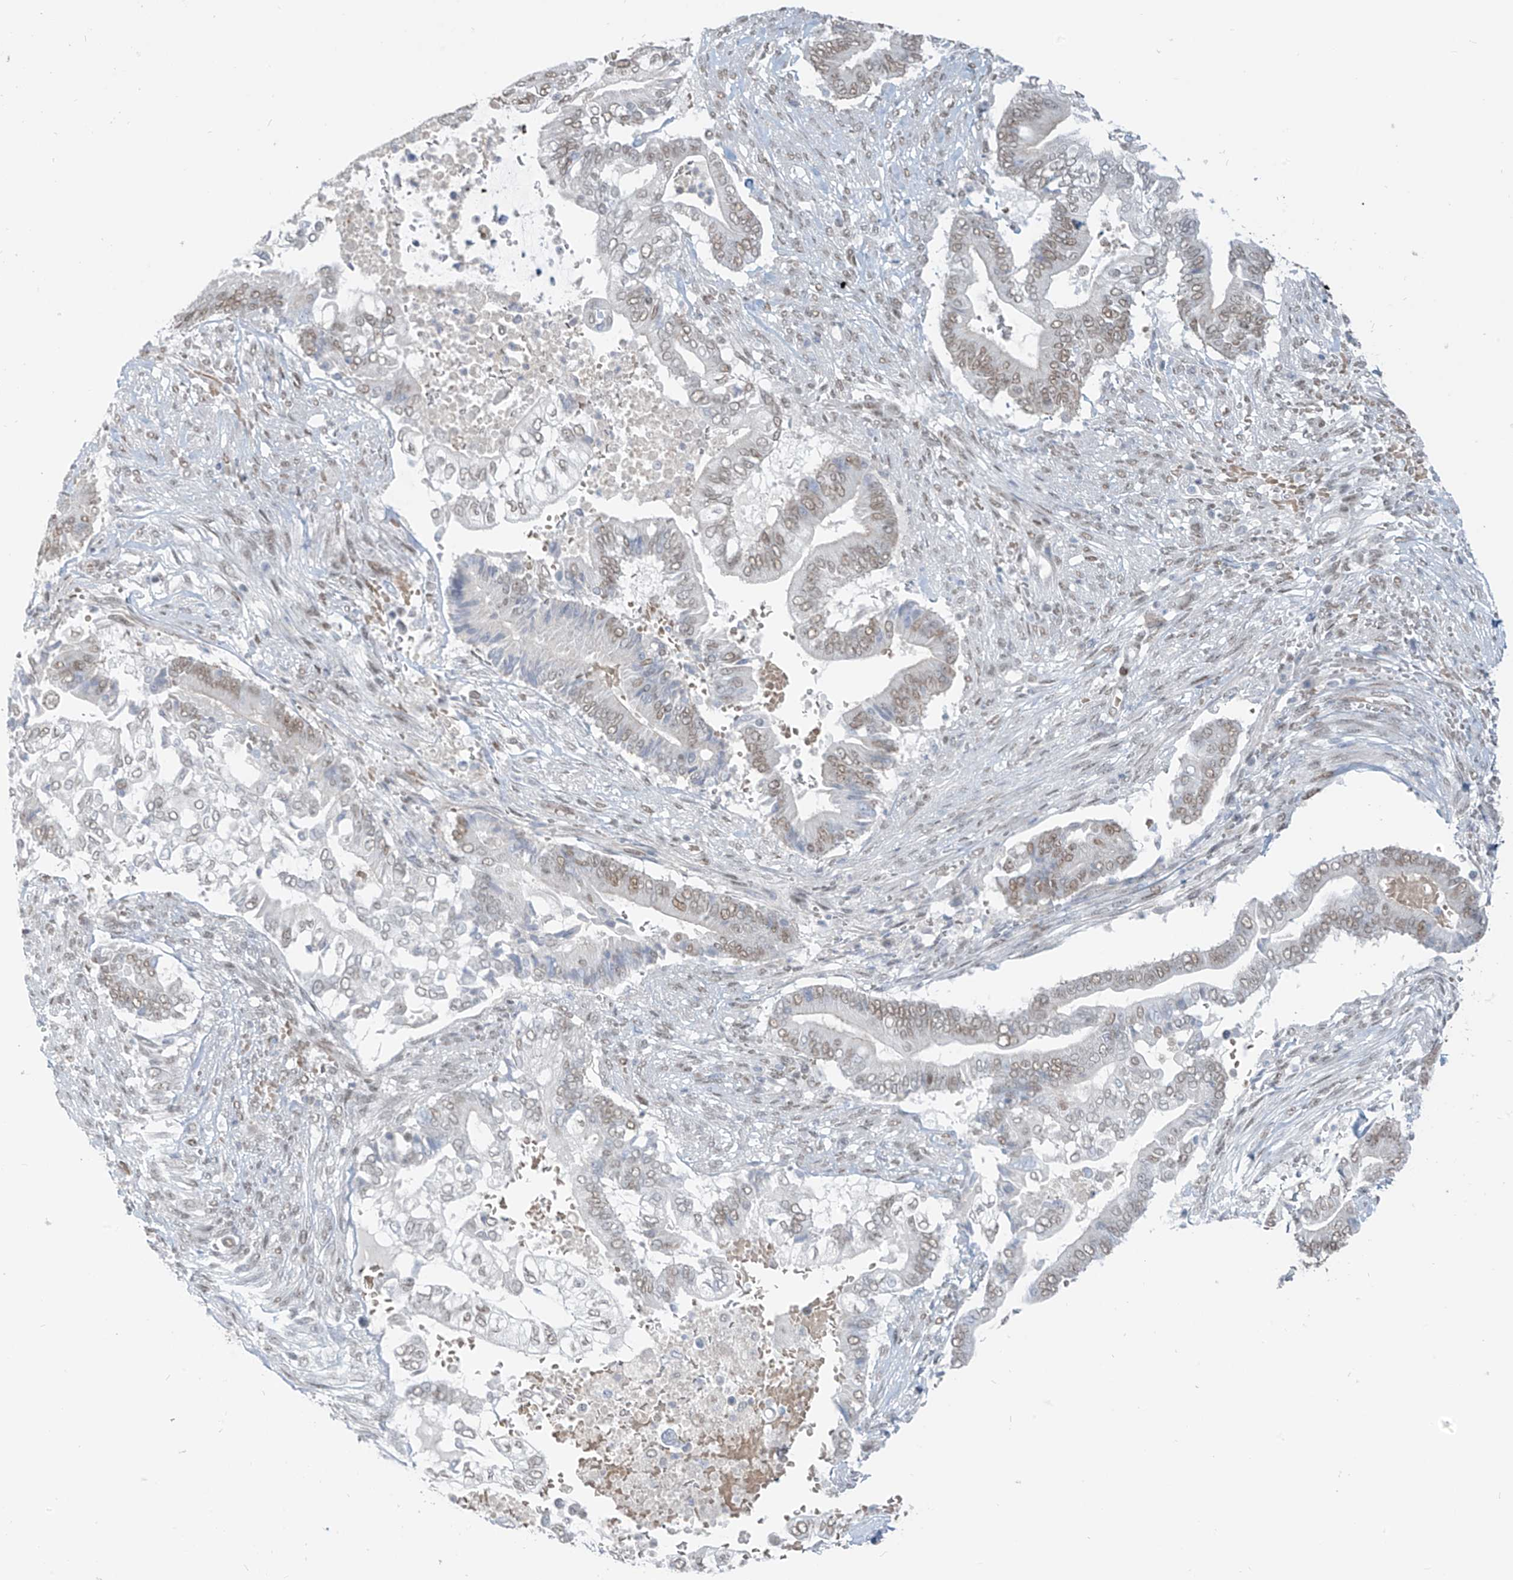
{"staining": {"intensity": "weak", "quantity": "25%-75%", "location": "nuclear"}, "tissue": "pancreatic cancer", "cell_type": "Tumor cells", "image_type": "cancer", "snomed": [{"axis": "morphology", "description": "Adenocarcinoma, NOS"}, {"axis": "topography", "description": "Pancreas"}], "caption": "Immunohistochemical staining of pancreatic cancer demonstrates weak nuclear protein positivity in about 25%-75% of tumor cells.", "gene": "MCM9", "patient": {"sex": "male", "age": 68}}